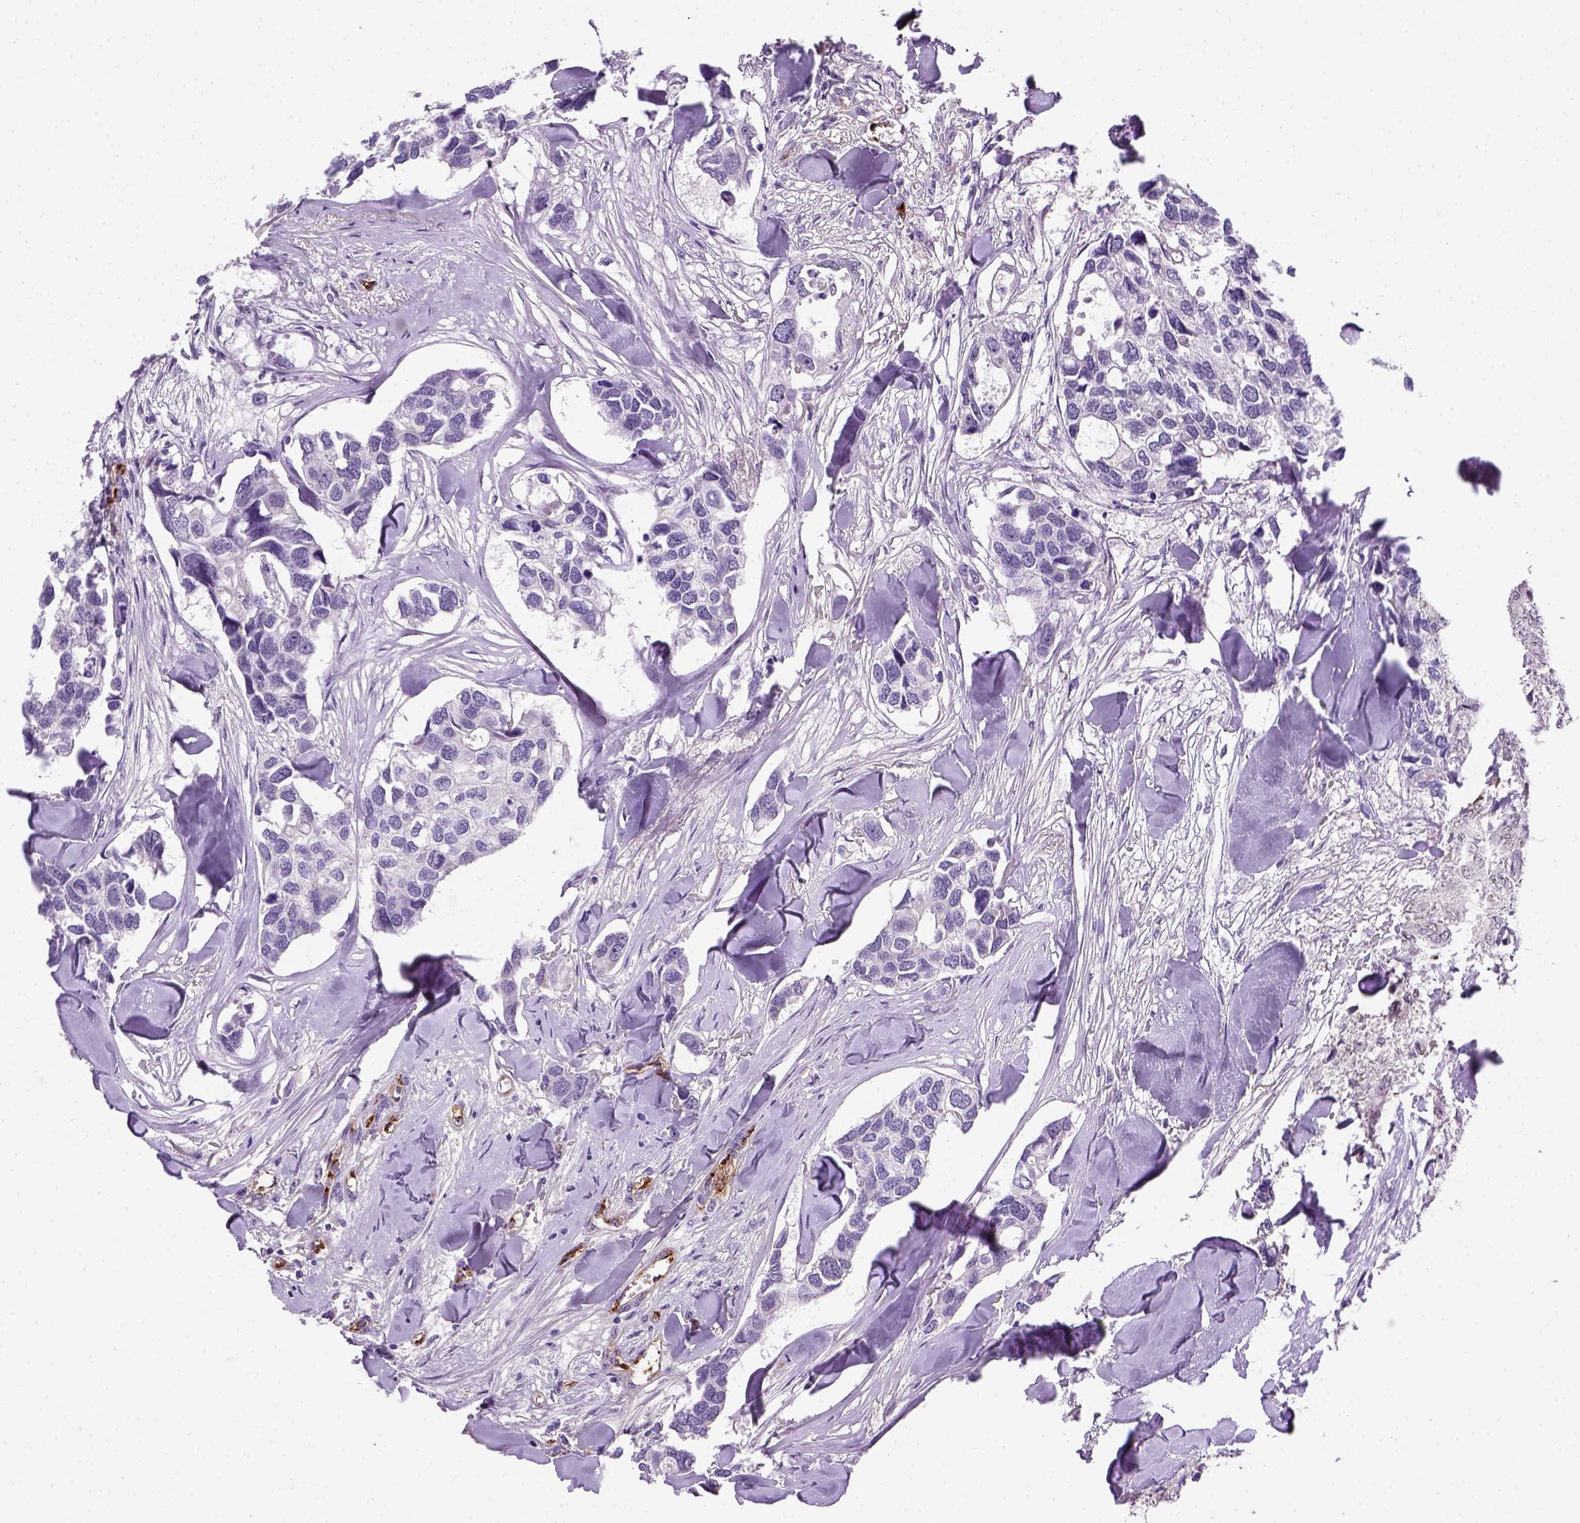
{"staining": {"intensity": "negative", "quantity": "none", "location": "none"}, "tissue": "breast cancer", "cell_type": "Tumor cells", "image_type": "cancer", "snomed": [{"axis": "morphology", "description": "Duct carcinoma"}, {"axis": "topography", "description": "Breast"}], "caption": "Protein analysis of intraductal carcinoma (breast) reveals no significant positivity in tumor cells.", "gene": "VWF", "patient": {"sex": "female", "age": 83}}